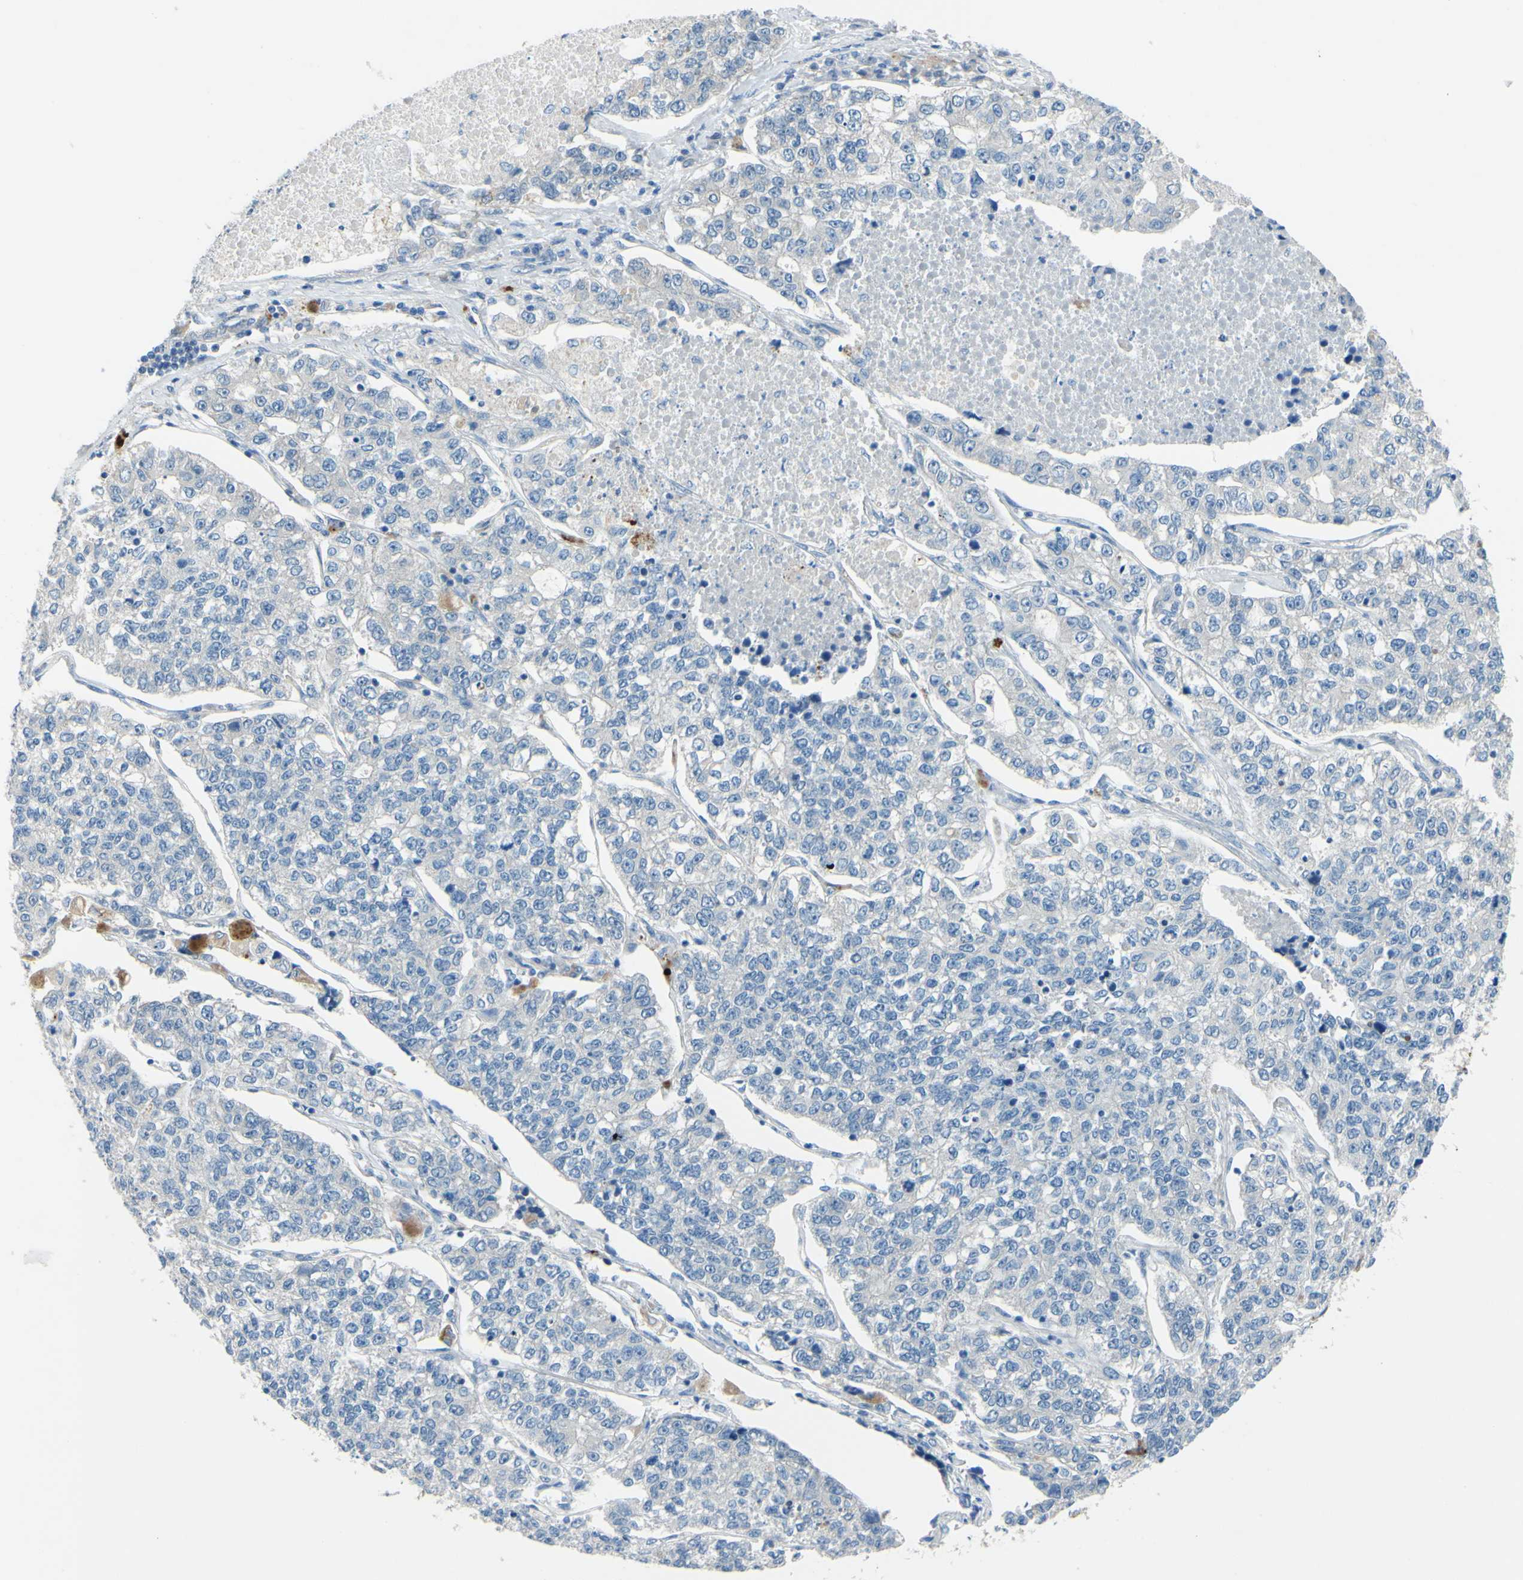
{"staining": {"intensity": "negative", "quantity": "none", "location": "none"}, "tissue": "lung cancer", "cell_type": "Tumor cells", "image_type": "cancer", "snomed": [{"axis": "morphology", "description": "Adenocarcinoma, NOS"}, {"axis": "topography", "description": "Lung"}], "caption": "Lung cancer was stained to show a protein in brown. There is no significant positivity in tumor cells.", "gene": "ARHGAP1", "patient": {"sex": "male", "age": 49}}